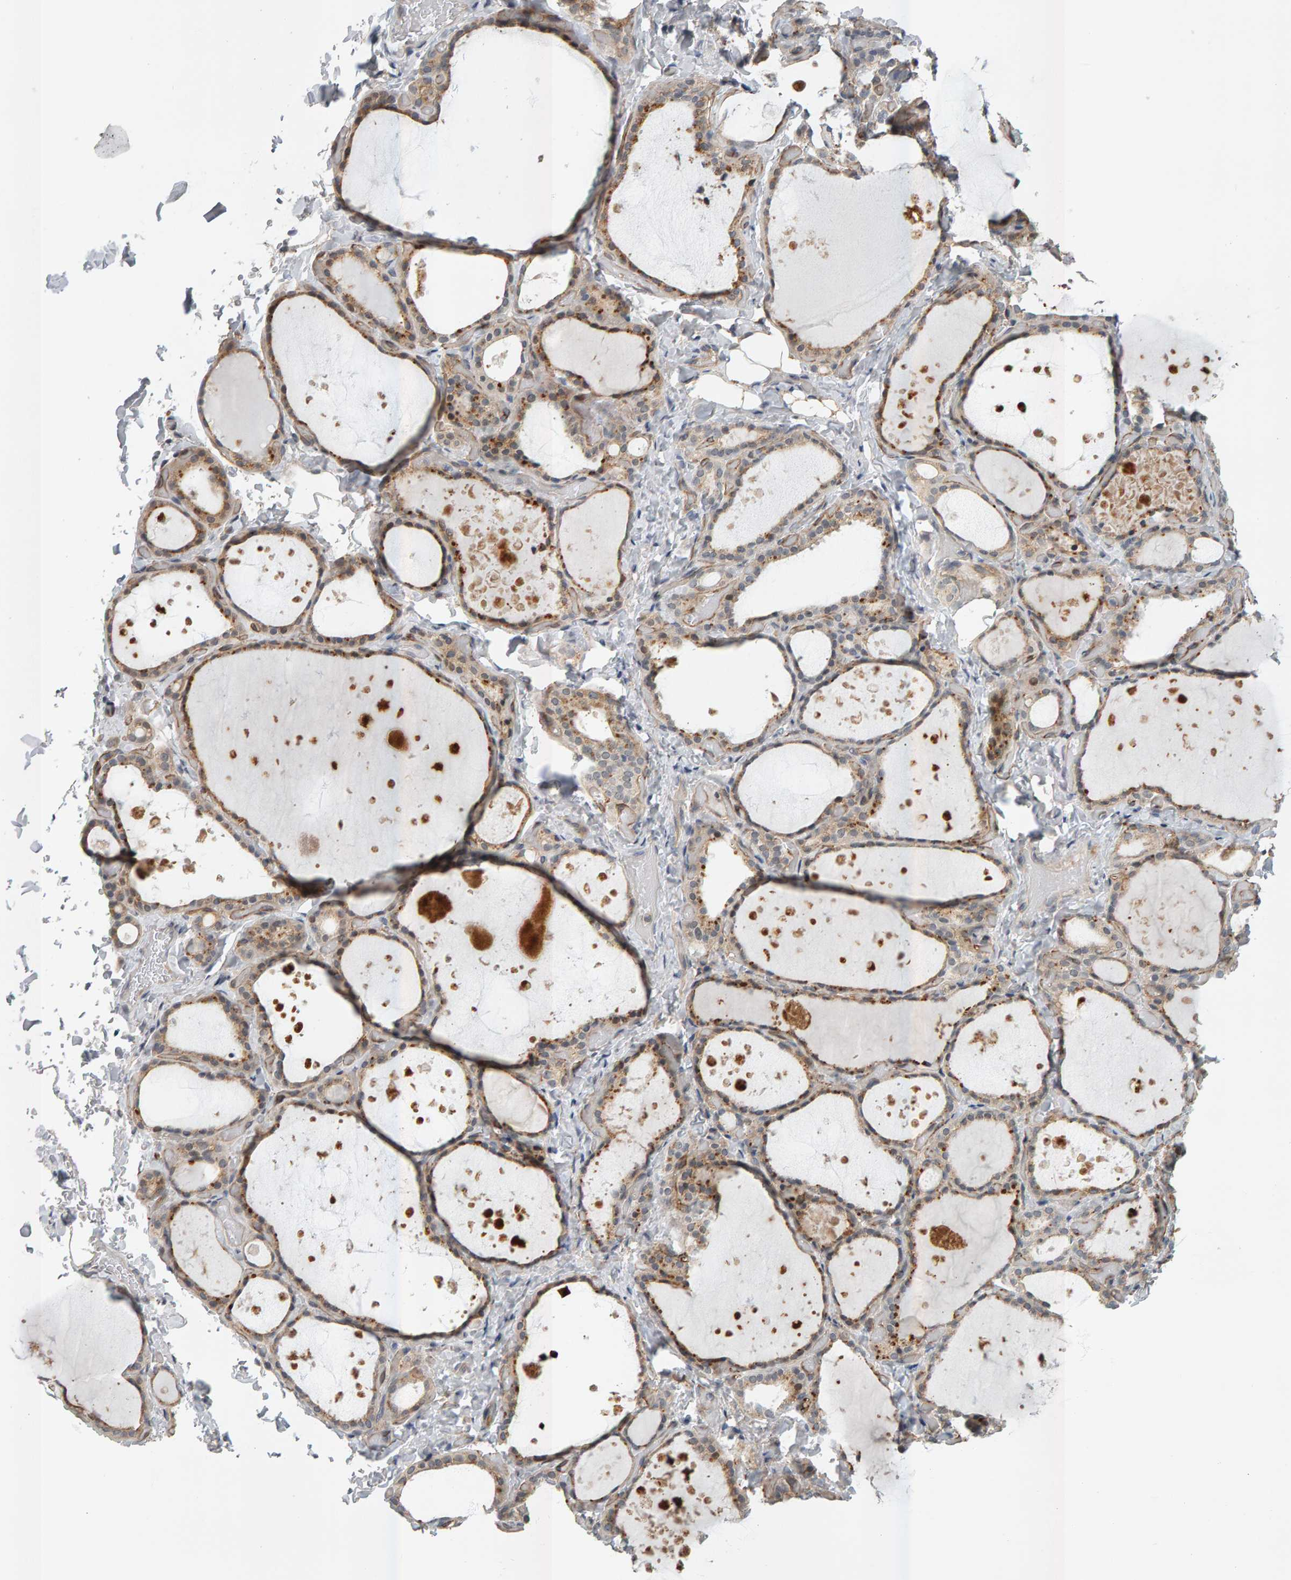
{"staining": {"intensity": "moderate", "quantity": ">75%", "location": "cytoplasmic/membranous"}, "tissue": "thyroid gland", "cell_type": "Glandular cells", "image_type": "normal", "snomed": [{"axis": "morphology", "description": "Normal tissue, NOS"}, {"axis": "topography", "description": "Thyroid gland"}], "caption": "A medium amount of moderate cytoplasmic/membranous positivity is appreciated in approximately >75% of glandular cells in benign thyroid gland.", "gene": "ZNF160", "patient": {"sex": "female", "age": 44}}